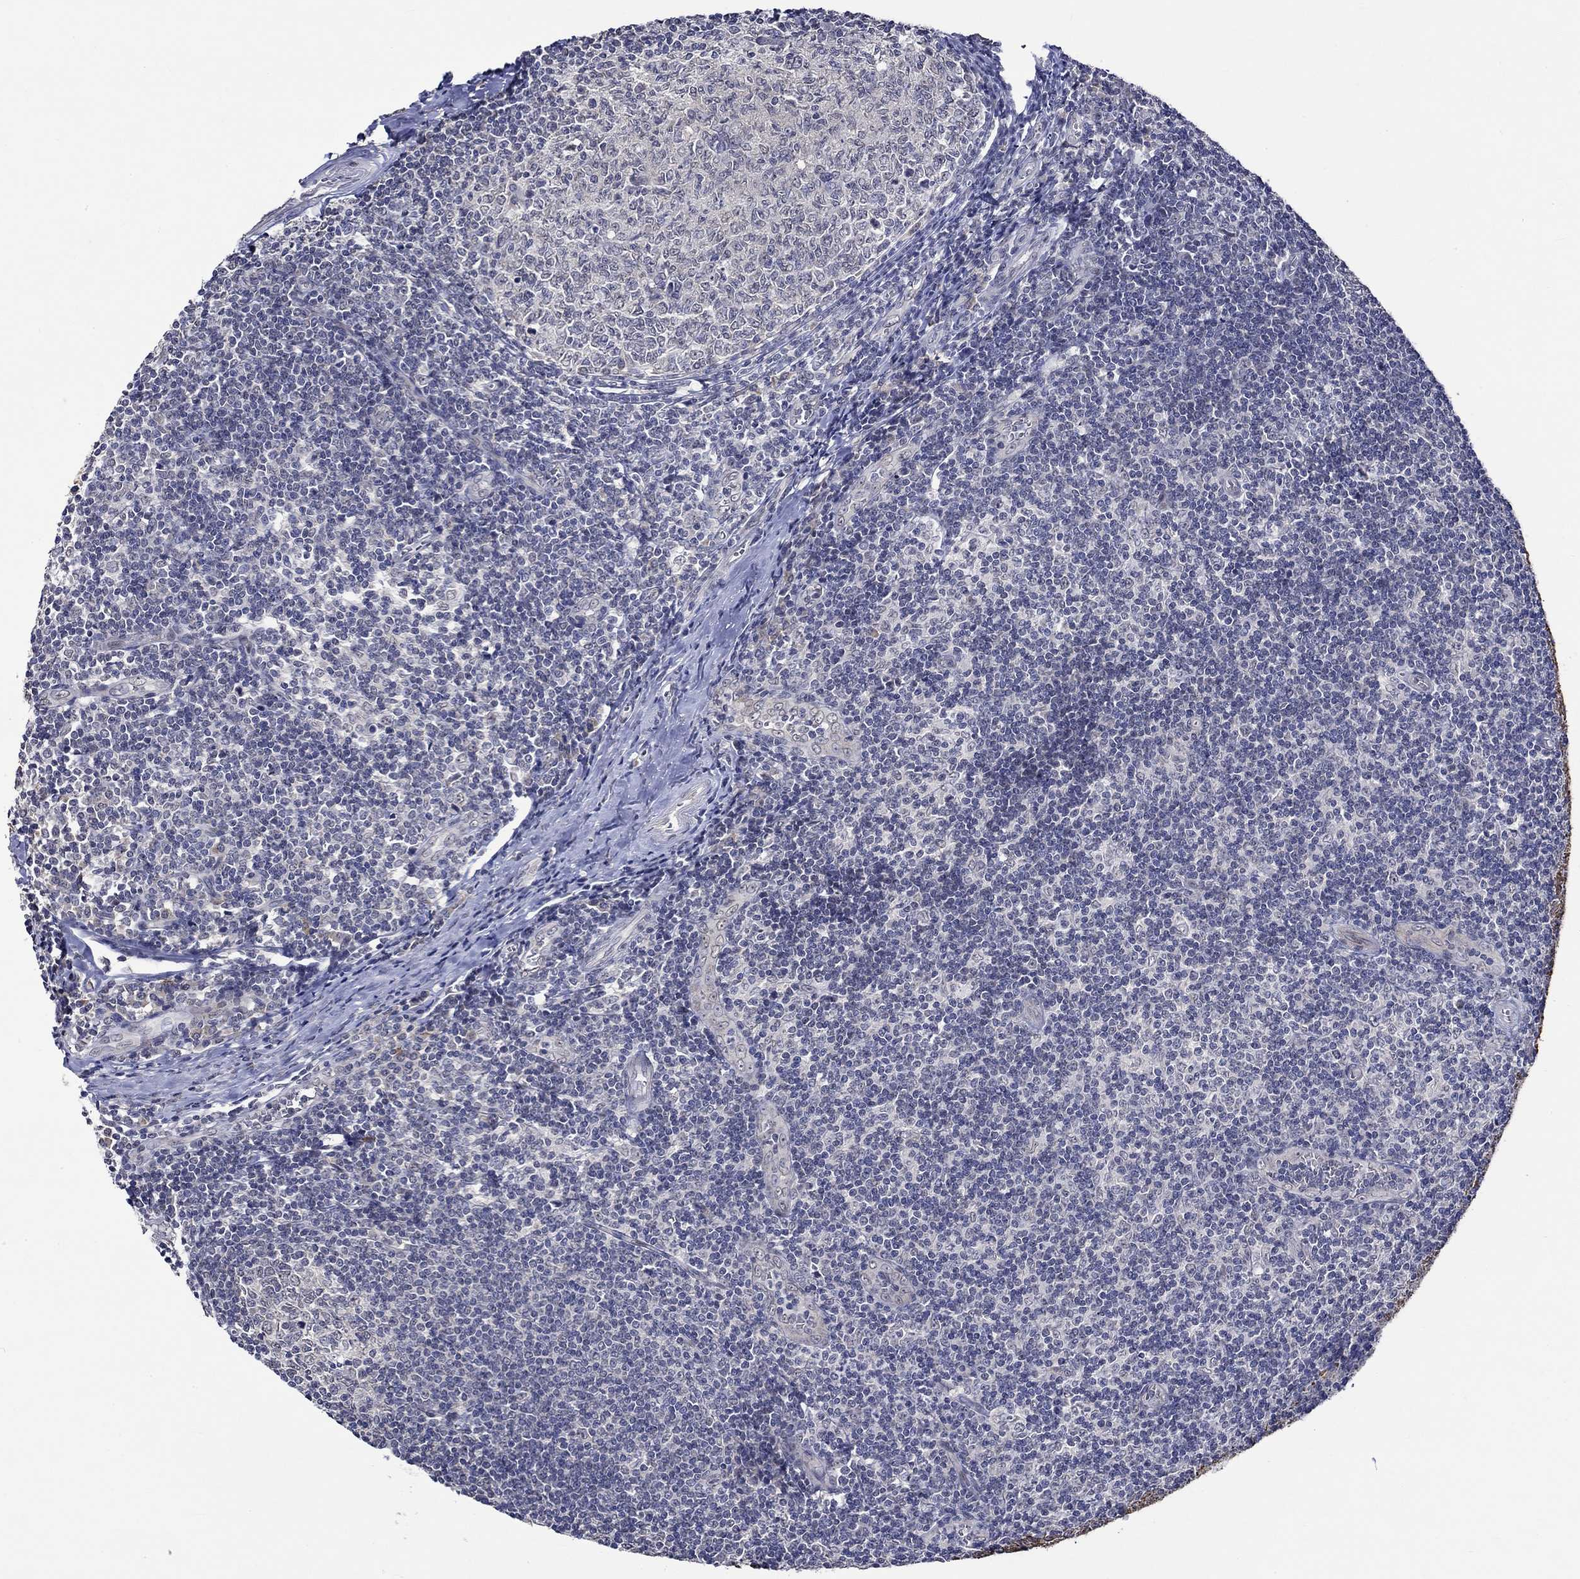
{"staining": {"intensity": "negative", "quantity": "none", "location": "none"}, "tissue": "tonsil", "cell_type": "Germinal center cells", "image_type": "normal", "snomed": [{"axis": "morphology", "description": "Normal tissue, NOS"}, {"axis": "topography", "description": "Tonsil"}], "caption": "Germinal center cells are negative for protein expression in benign human tonsil. The staining is performed using DAB brown chromogen with nuclei counter-stained in using hematoxylin.", "gene": "DDX3Y", "patient": {"sex": "male", "age": 33}}